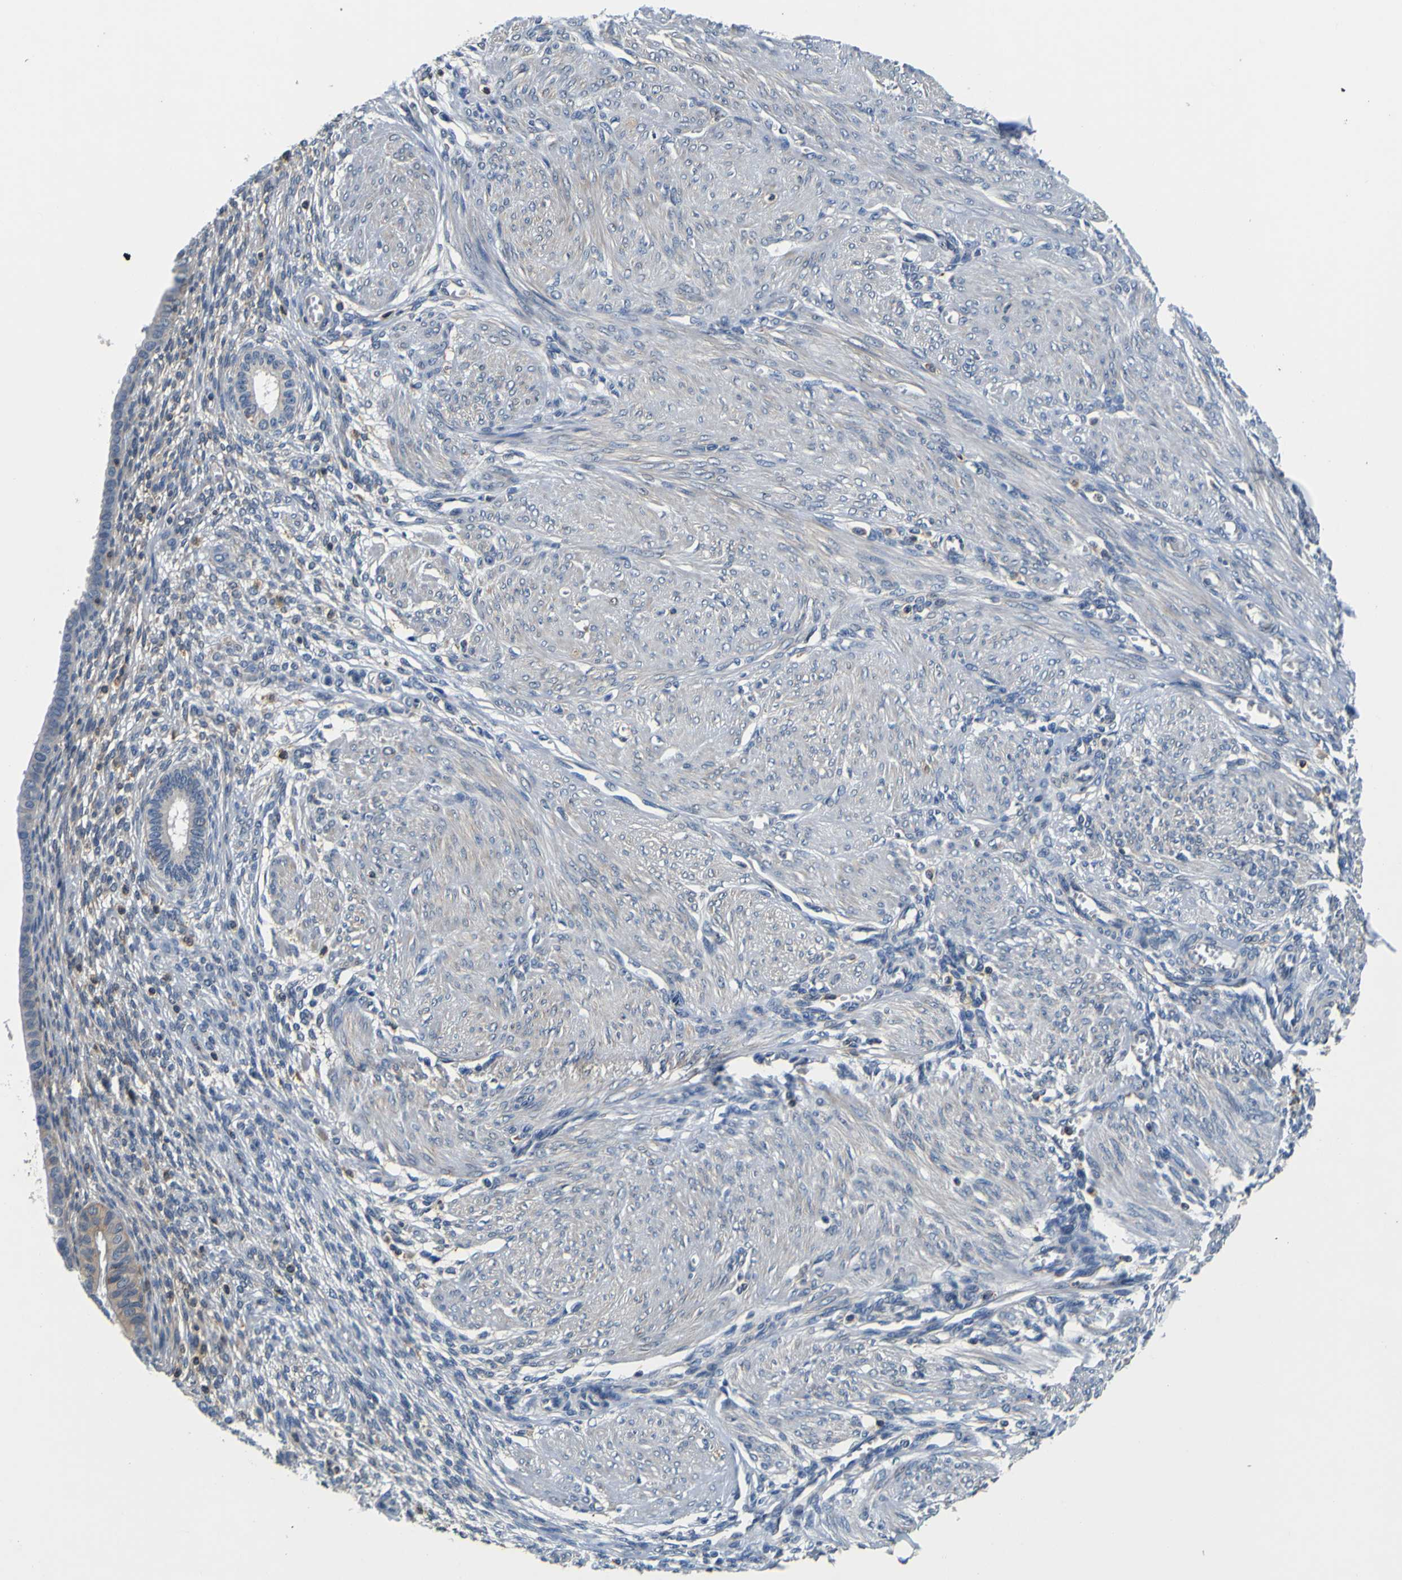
{"staining": {"intensity": "weak", "quantity": "<25%", "location": "cytoplasmic/membranous"}, "tissue": "endometrium", "cell_type": "Cells in endometrial stroma", "image_type": "normal", "snomed": [{"axis": "morphology", "description": "Normal tissue, NOS"}, {"axis": "topography", "description": "Endometrium"}], "caption": "Immunohistochemistry of benign human endometrium demonstrates no positivity in cells in endometrial stroma. Nuclei are stained in blue.", "gene": "TNIK", "patient": {"sex": "female", "age": 72}}